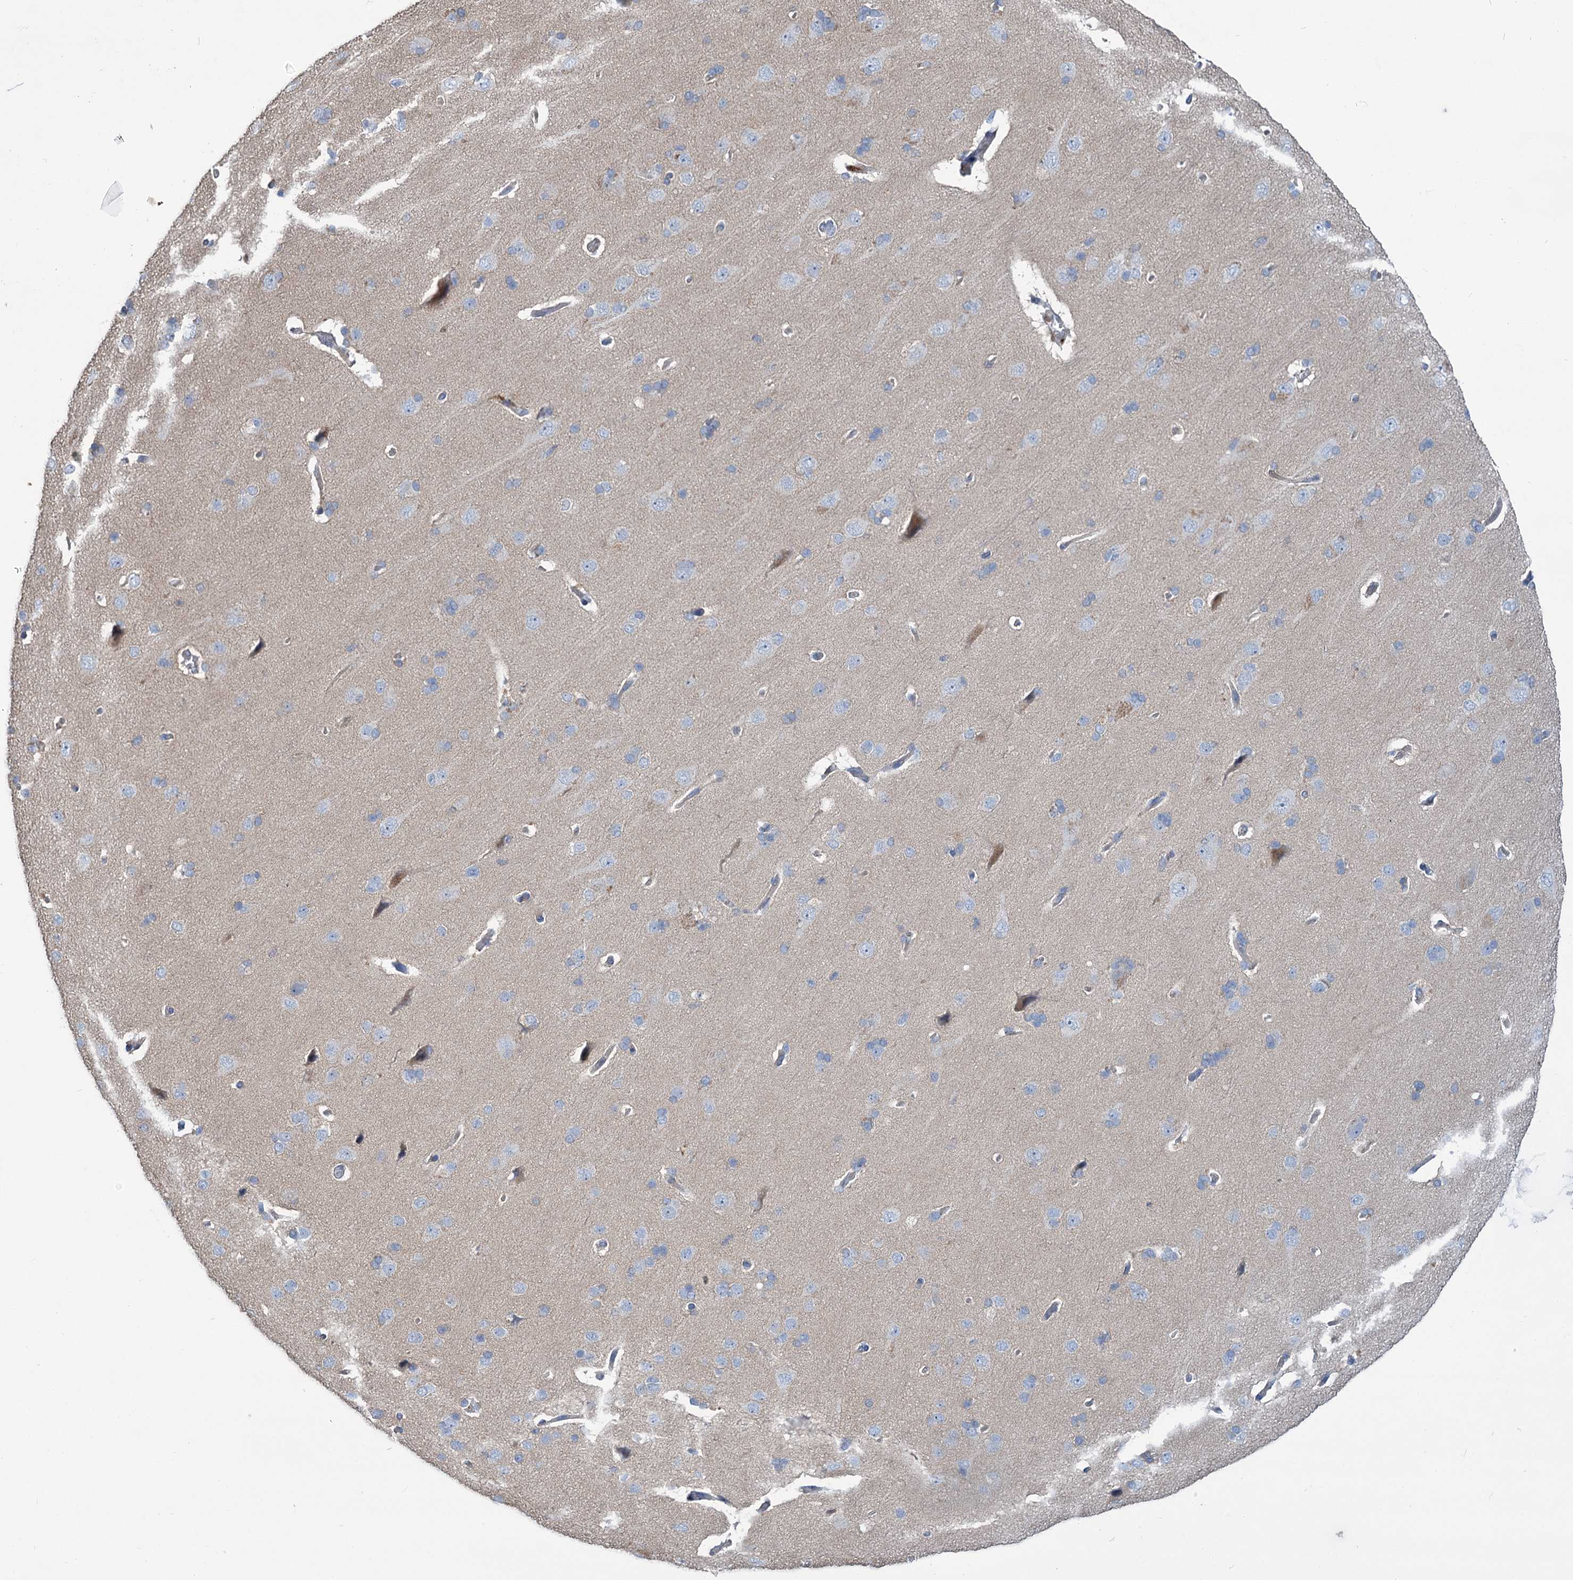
{"staining": {"intensity": "negative", "quantity": "none", "location": "none"}, "tissue": "cerebral cortex", "cell_type": "Endothelial cells", "image_type": "normal", "snomed": [{"axis": "morphology", "description": "Normal tissue, NOS"}, {"axis": "topography", "description": "Cerebral cortex"}], "caption": "High magnification brightfield microscopy of normal cerebral cortex stained with DAB (3,3'-diaminobenzidine) (brown) and counterstained with hematoxylin (blue): endothelial cells show no significant positivity. (IHC, brightfield microscopy, high magnification).", "gene": "URAD", "patient": {"sex": "male", "age": 62}}